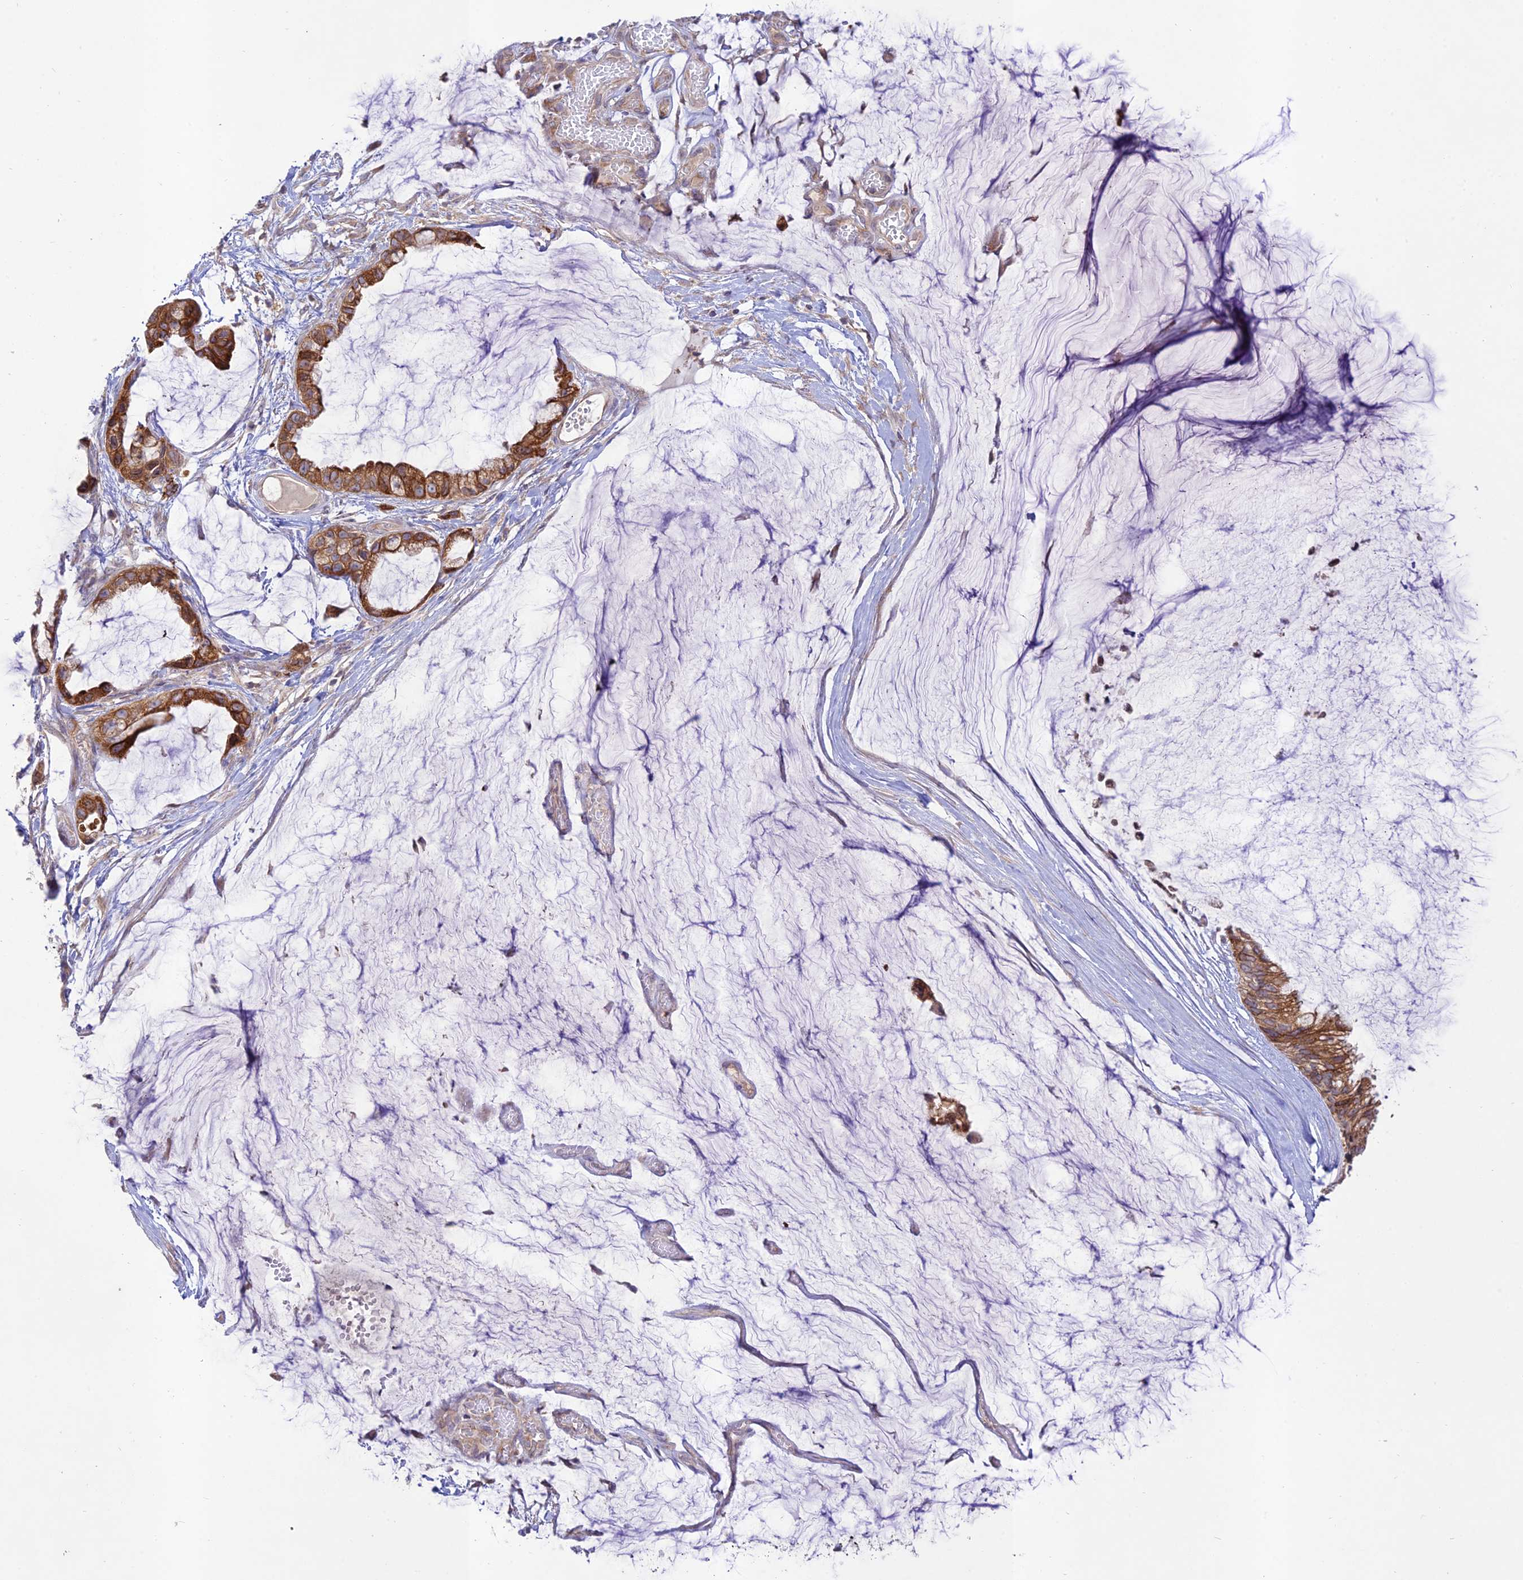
{"staining": {"intensity": "moderate", "quantity": ">75%", "location": "cytoplasmic/membranous"}, "tissue": "ovarian cancer", "cell_type": "Tumor cells", "image_type": "cancer", "snomed": [{"axis": "morphology", "description": "Cystadenocarcinoma, mucinous, NOS"}, {"axis": "topography", "description": "Ovary"}], "caption": "Immunohistochemistry (DAB) staining of human ovarian cancer (mucinous cystadenocarcinoma) displays moderate cytoplasmic/membranous protein positivity in about >75% of tumor cells. The staining is performed using DAB (3,3'-diaminobenzidine) brown chromogen to label protein expression. The nuclei are counter-stained blue using hematoxylin.", "gene": "TMEM259", "patient": {"sex": "female", "age": 39}}